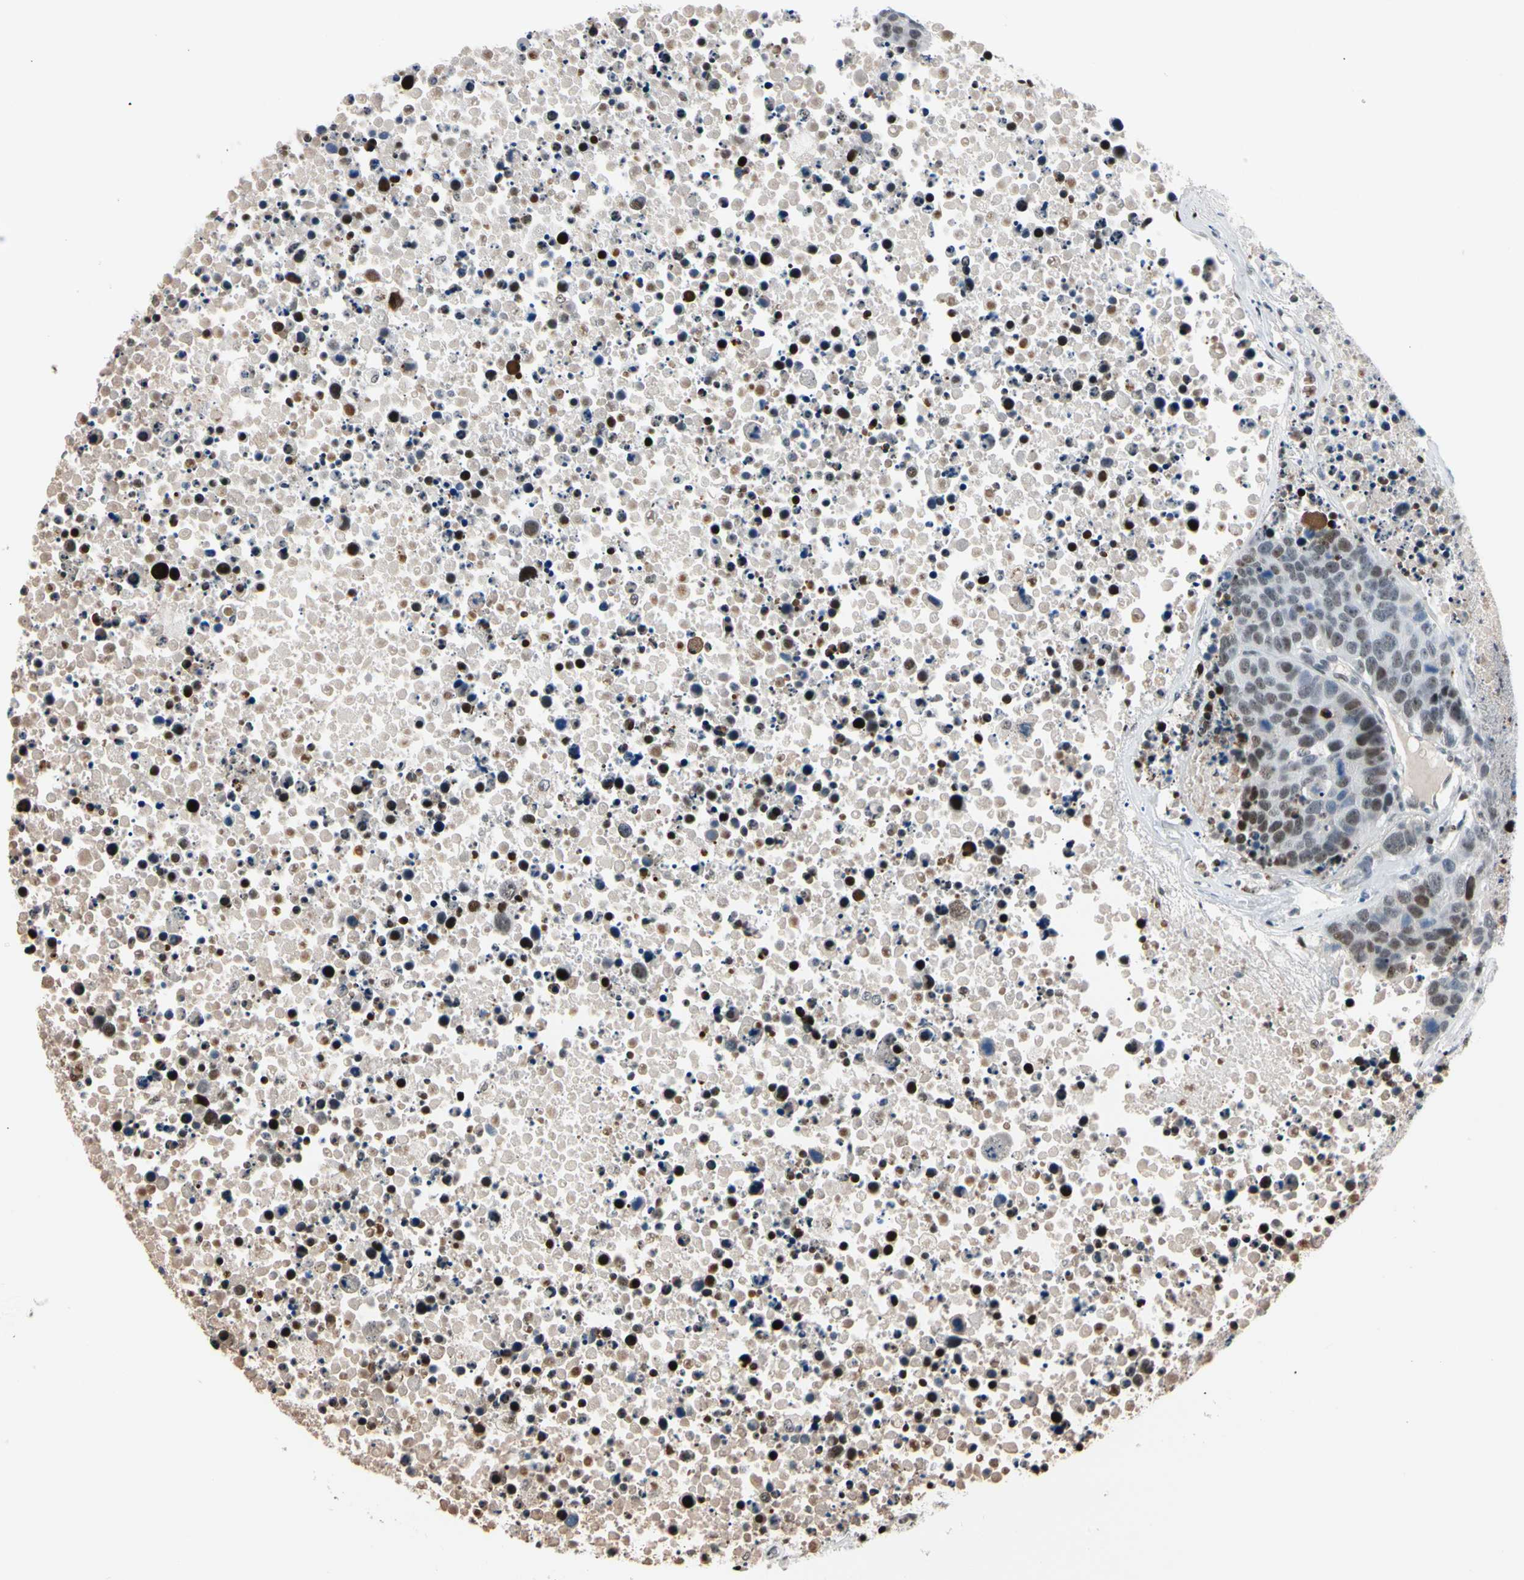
{"staining": {"intensity": "moderate", "quantity": "25%-75%", "location": "nuclear"}, "tissue": "carcinoid", "cell_type": "Tumor cells", "image_type": "cancer", "snomed": [{"axis": "morphology", "description": "Carcinoid, malignant, NOS"}, {"axis": "topography", "description": "Lung"}], "caption": "A micrograph showing moderate nuclear staining in approximately 25%-75% of tumor cells in malignant carcinoid, as visualized by brown immunohistochemical staining.", "gene": "FOXO3", "patient": {"sex": "male", "age": 60}}